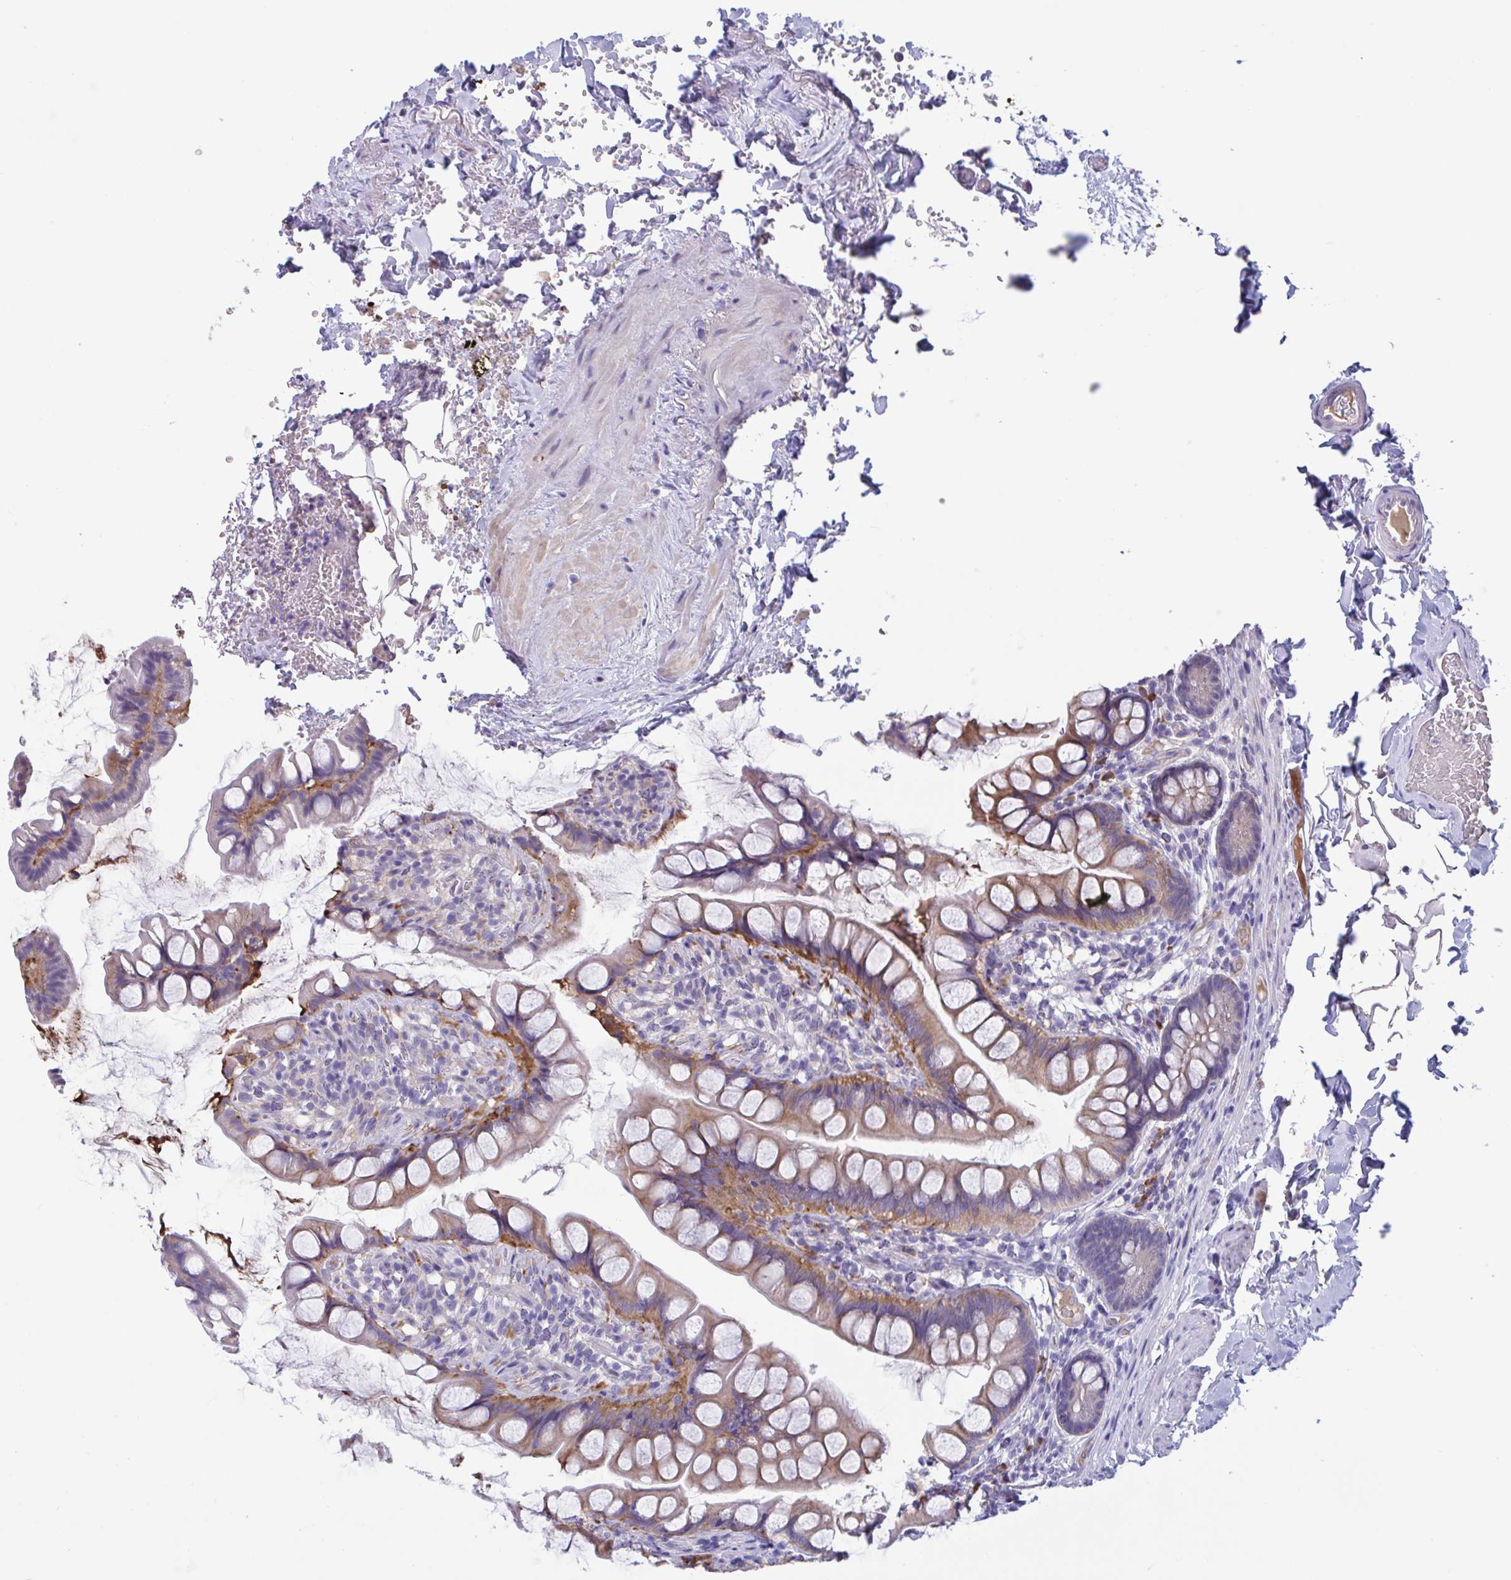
{"staining": {"intensity": "weak", "quantity": "25%-75%", "location": "cytoplasmic/membranous"}, "tissue": "small intestine", "cell_type": "Glandular cells", "image_type": "normal", "snomed": [{"axis": "morphology", "description": "Normal tissue, NOS"}, {"axis": "topography", "description": "Small intestine"}], "caption": "Protein expression analysis of unremarkable small intestine exhibits weak cytoplasmic/membranous expression in approximately 25%-75% of glandular cells.", "gene": "MS4A14", "patient": {"sex": "male", "age": 70}}